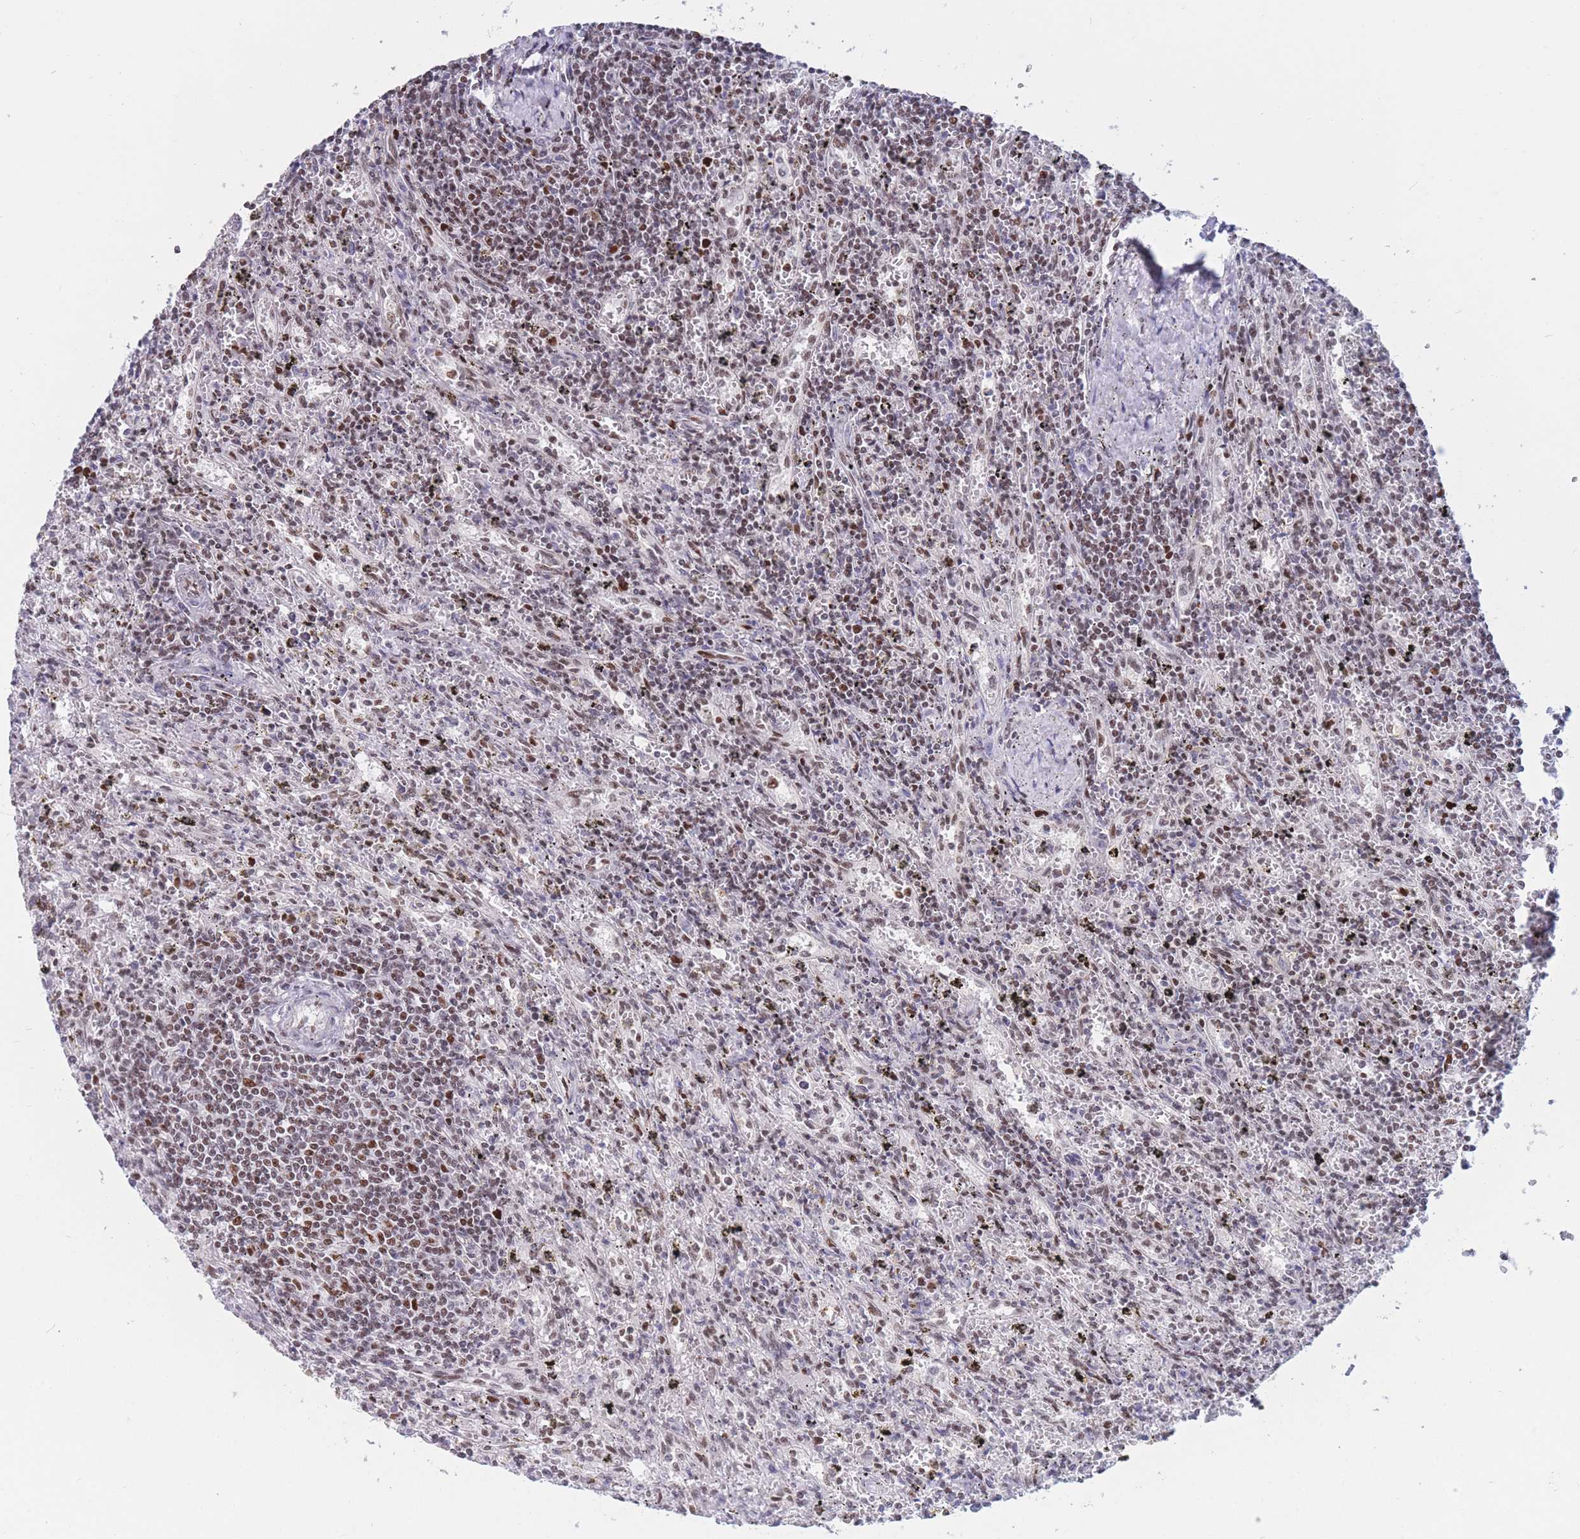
{"staining": {"intensity": "moderate", "quantity": ">75%", "location": "nuclear"}, "tissue": "lymphoma", "cell_type": "Tumor cells", "image_type": "cancer", "snomed": [{"axis": "morphology", "description": "Malignant lymphoma, non-Hodgkin's type, Low grade"}, {"axis": "topography", "description": "Spleen"}], "caption": "This image demonstrates lymphoma stained with immunohistochemistry to label a protein in brown. The nuclear of tumor cells show moderate positivity for the protein. Nuclei are counter-stained blue.", "gene": "NASP", "patient": {"sex": "male", "age": 76}}